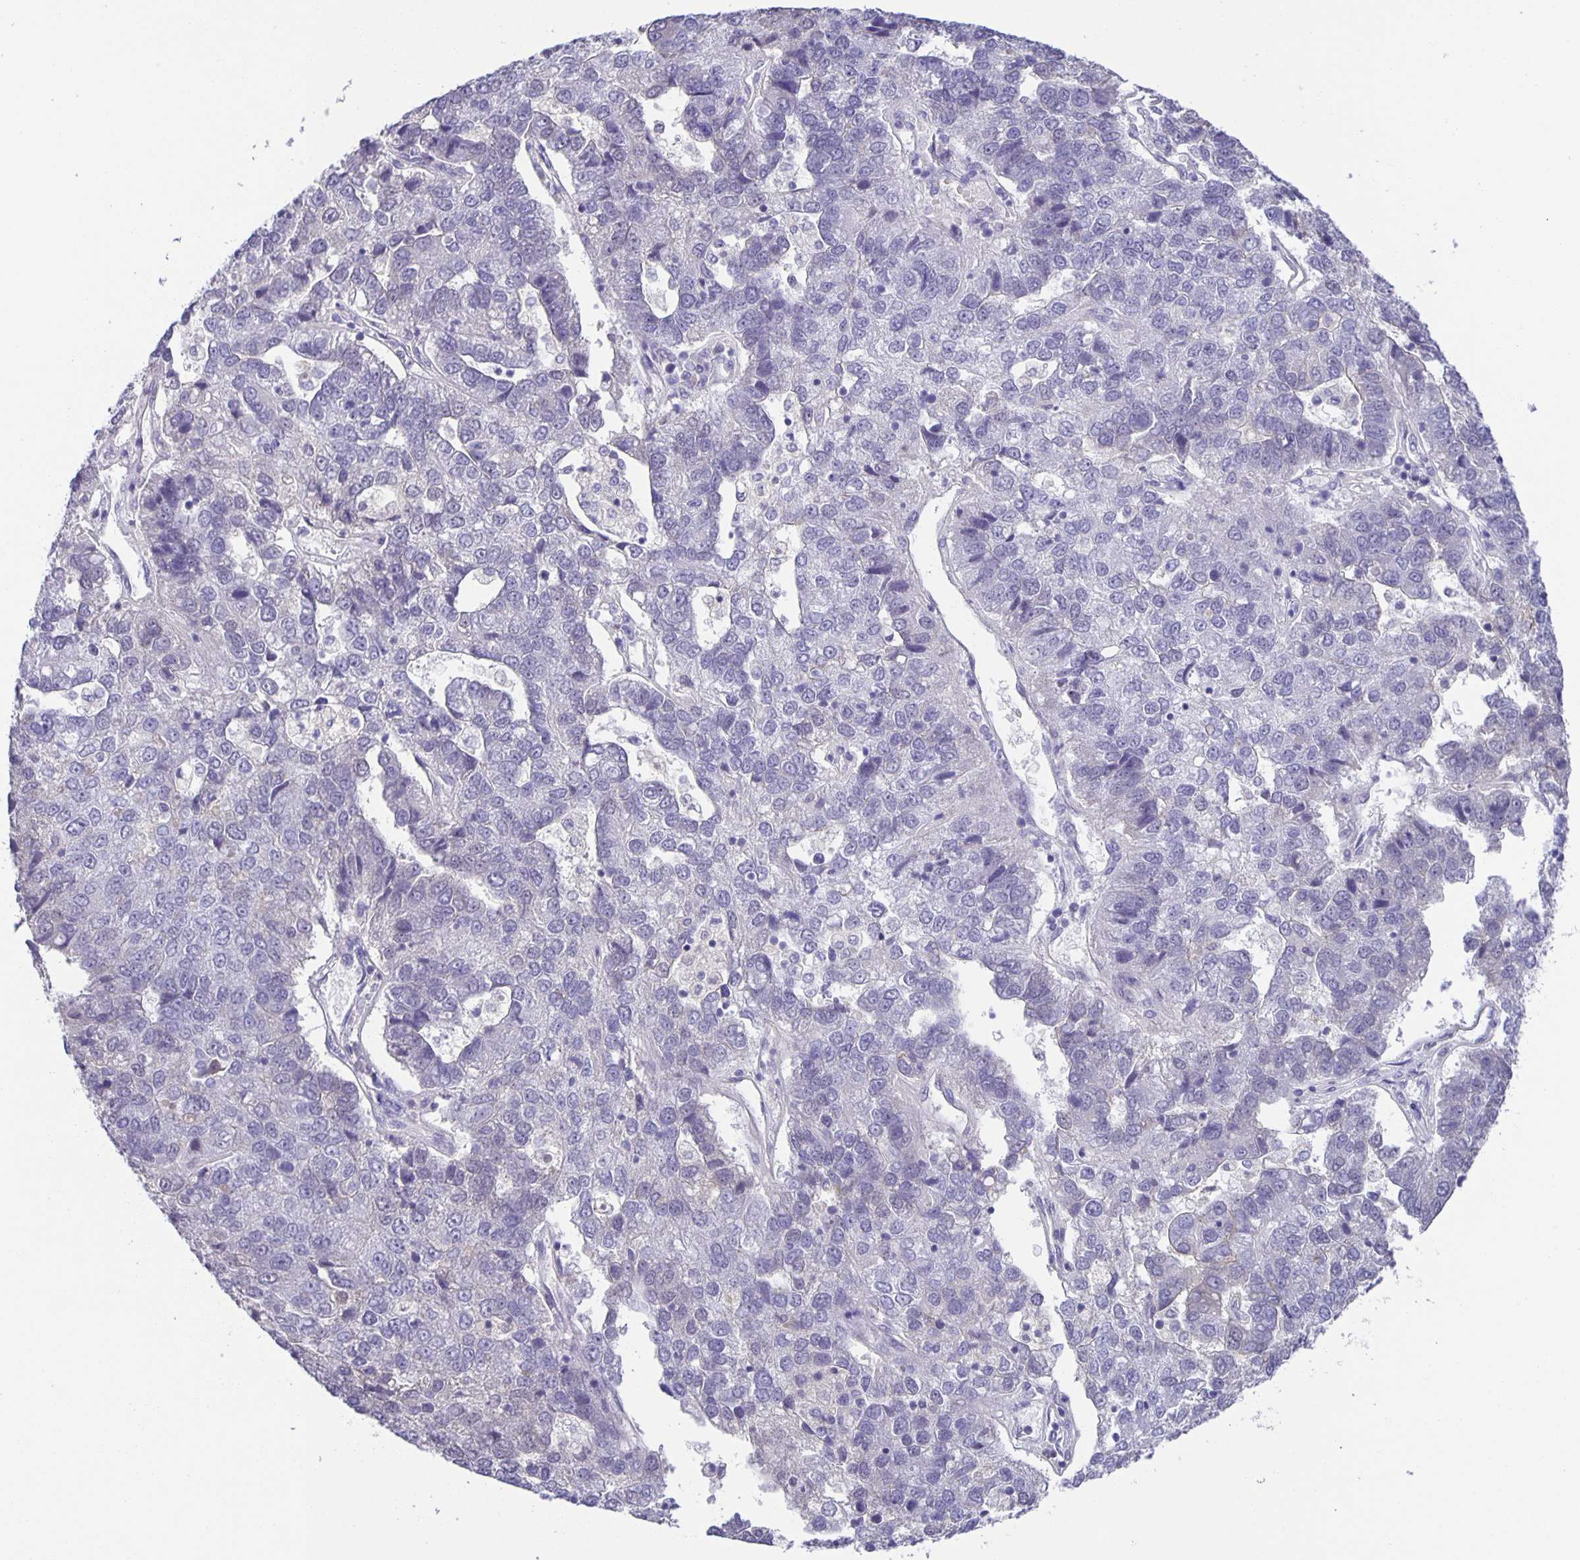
{"staining": {"intensity": "negative", "quantity": "none", "location": "none"}, "tissue": "pancreatic cancer", "cell_type": "Tumor cells", "image_type": "cancer", "snomed": [{"axis": "morphology", "description": "Adenocarcinoma, NOS"}, {"axis": "topography", "description": "Pancreas"}], "caption": "High power microscopy image of an immunohistochemistry (IHC) histopathology image of pancreatic adenocarcinoma, revealing no significant staining in tumor cells.", "gene": "PTPN3", "patient": {"sex": "female", "age": 61}}